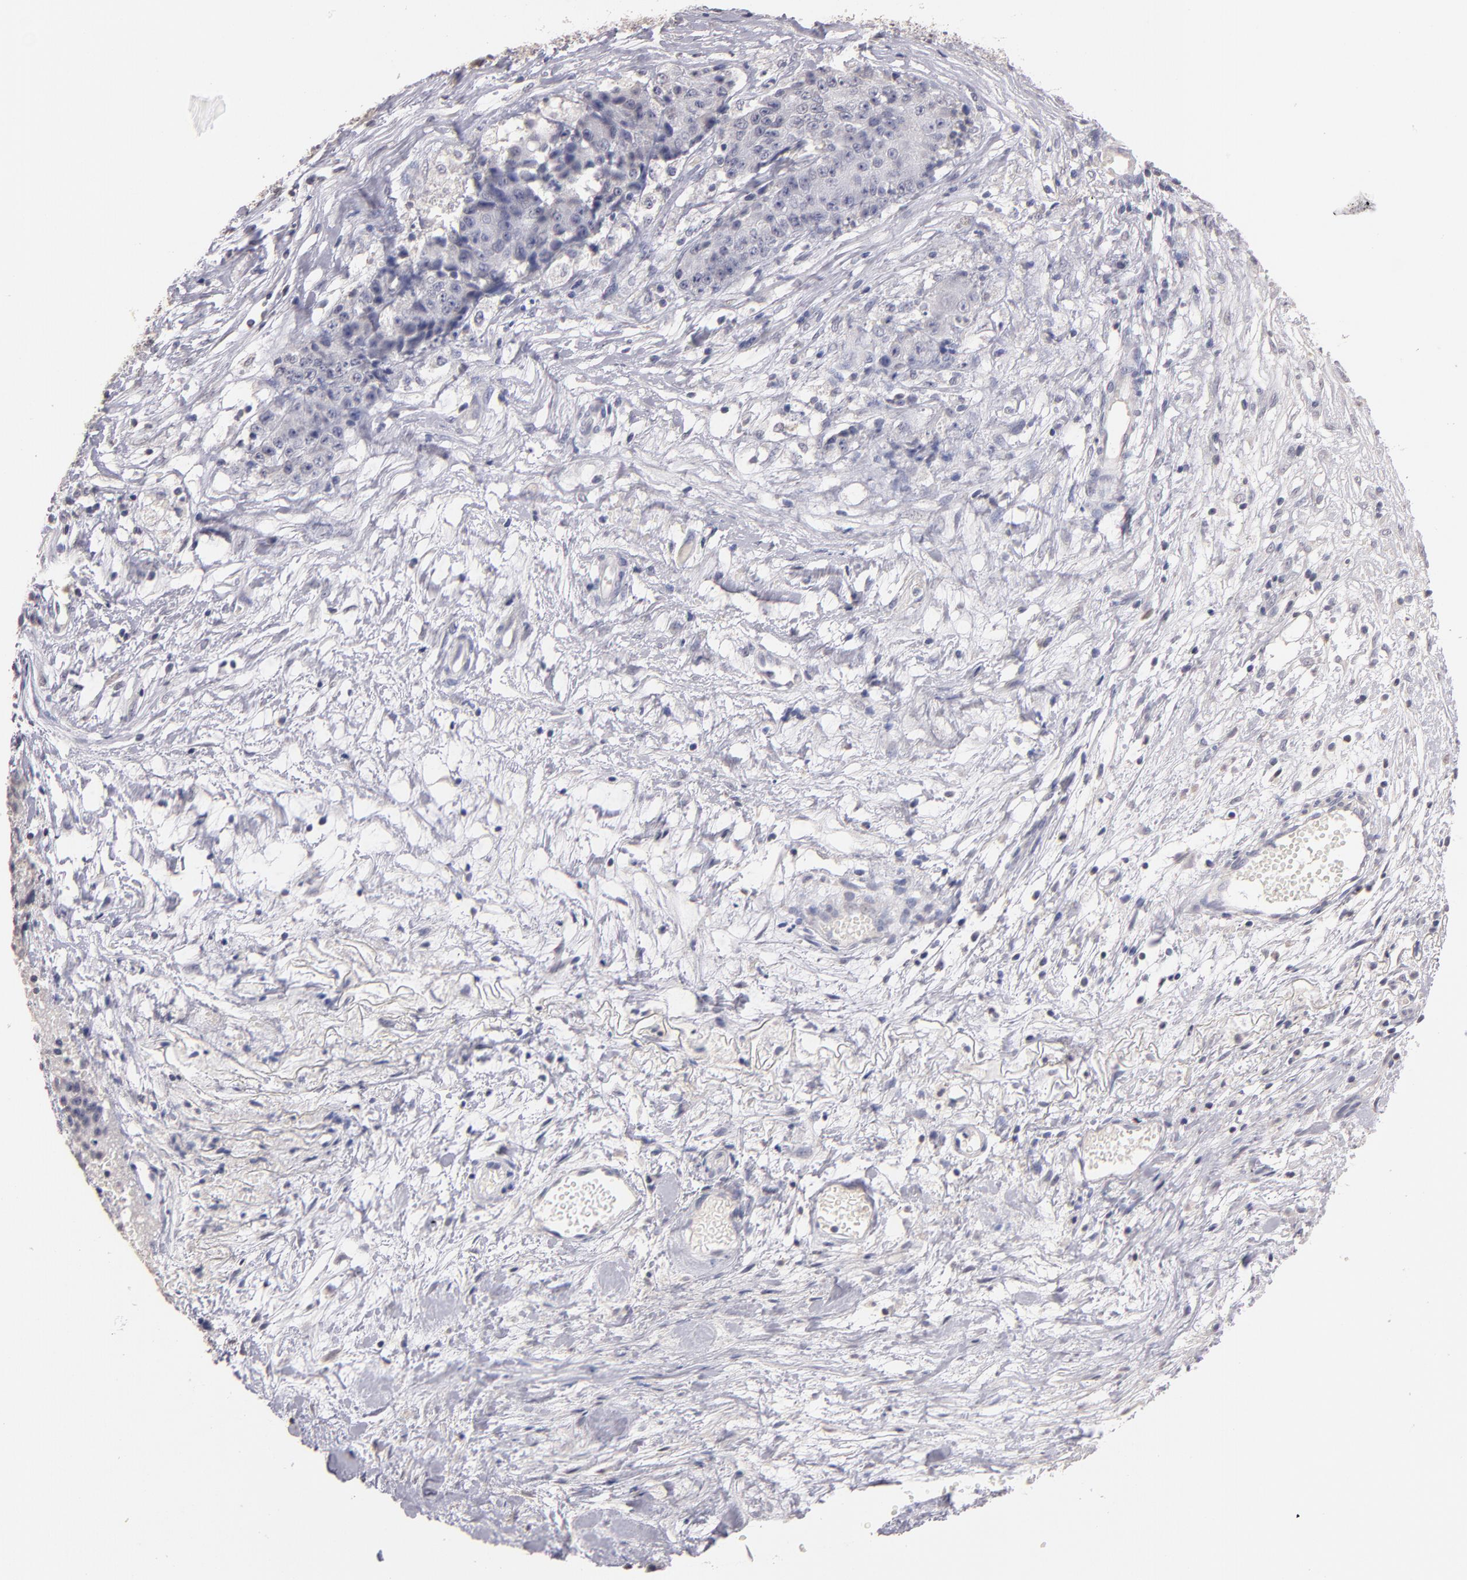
{"staining": {"intensity": "negative", "quantity": "none", "location": "none"}, "tissue": "ovarian cancer", "cell_type": "Tumor cells", "image_type": "cancer", "snomed": [{"axis": "morphology", "description": "Carcinoma, endometroid"}, {"axis": "topography", "description": "Ovary"}], "caption": "Tumor cells are negative for brown protein staining in ovarian cancer (endometroid carcinoma).", "gene": "SOX10", "patient": {"sex": "female", "age": 42}}